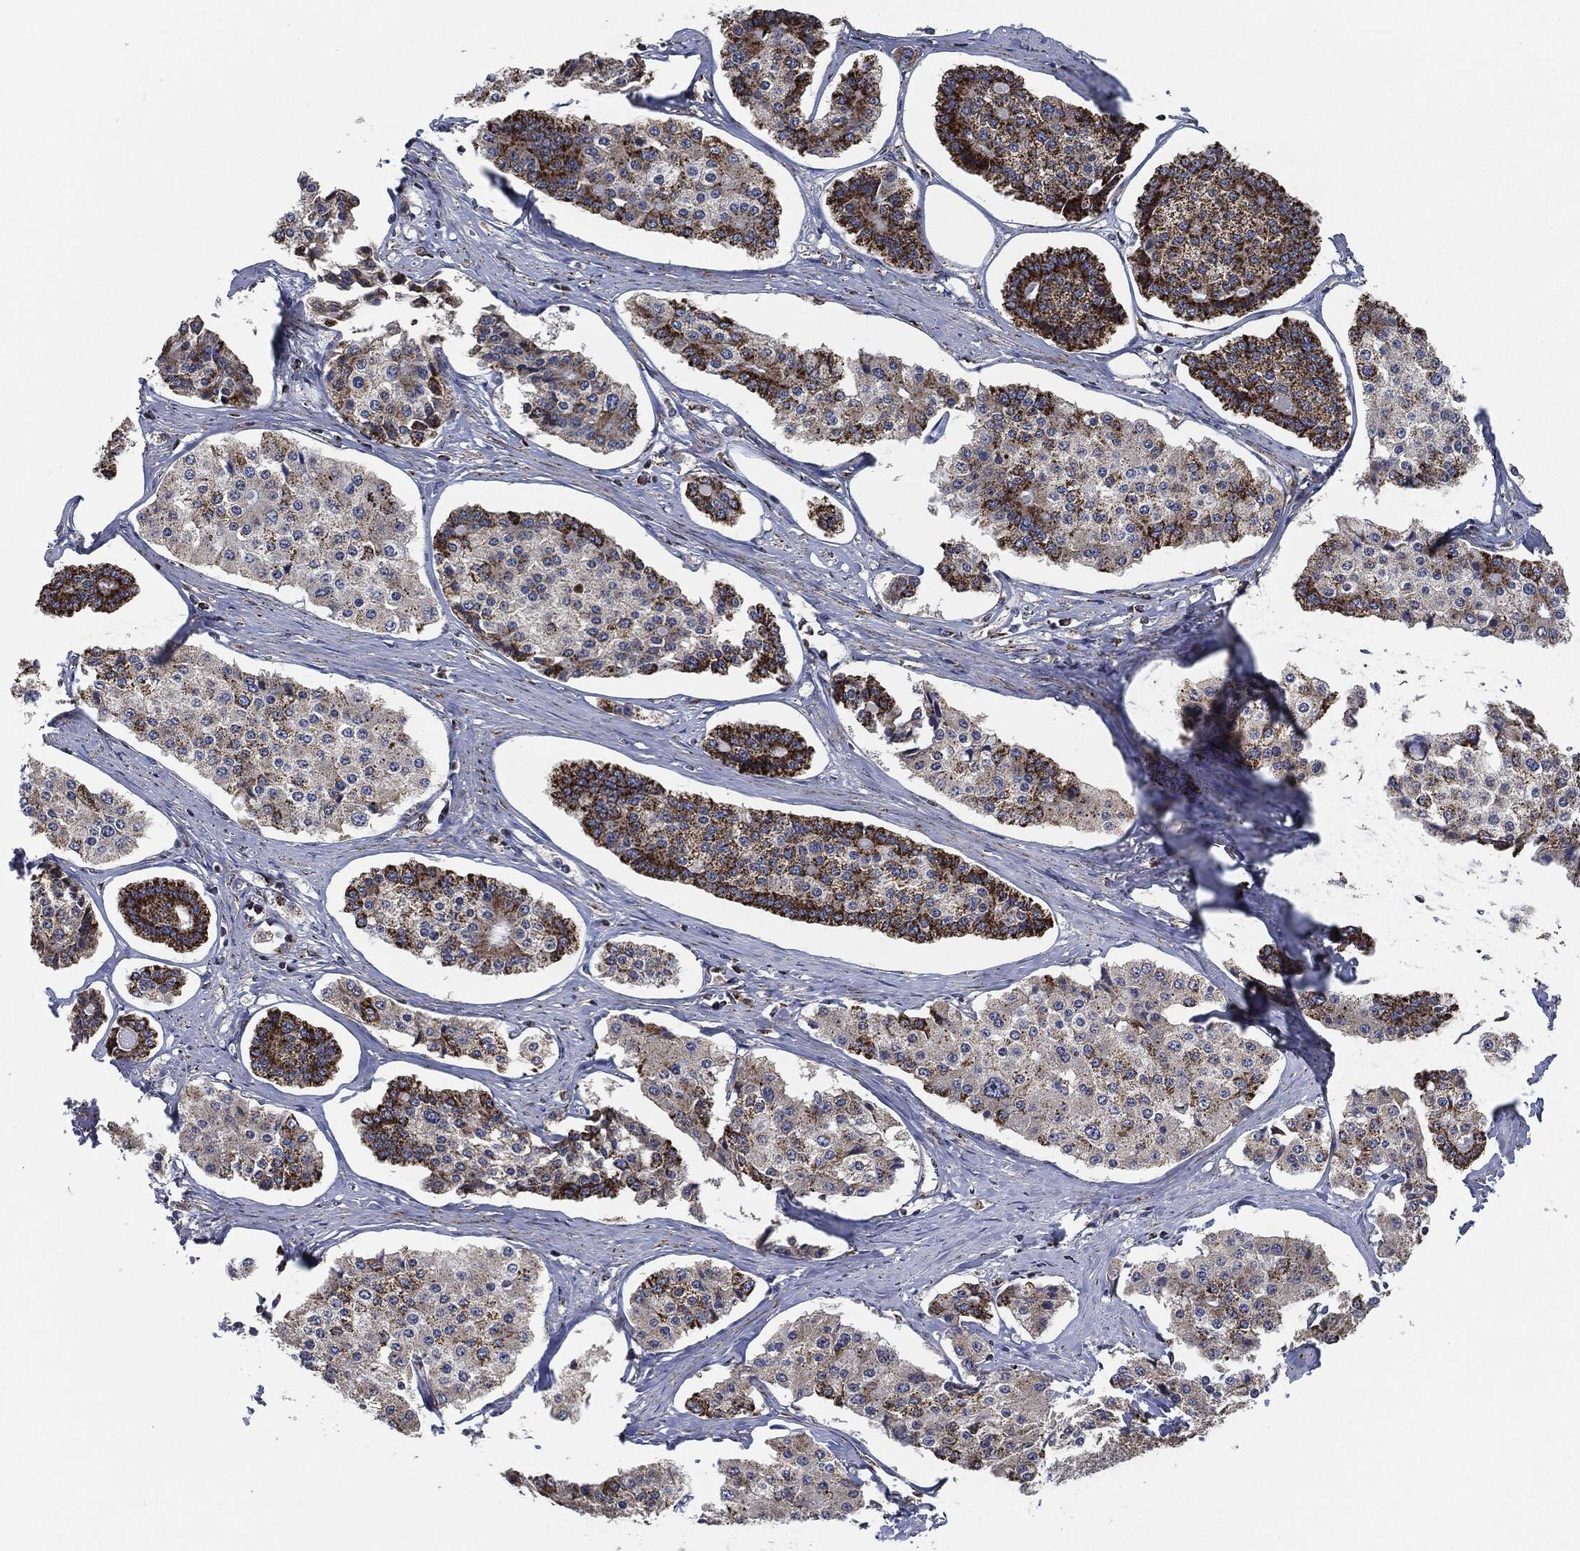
{"staining": {"intensity": "strong", "quantity": "<25%", "location": "cytoplasmic/membranous"}, "tissue": "carcinoid", "cell_type": "Tumor cells", "image_type": "cancer", "snomed": [{"axis": "morphology", "description": "Carcinoid, malignant, NOS"}, {"axis": "topography", "description": "Small intestine"}], "caption": "Carcinoid stained with a protein marker displays strong staining in tumor cells.", "gene": "NDUFV2", "patient": {"sex": "female", "age": 65}}